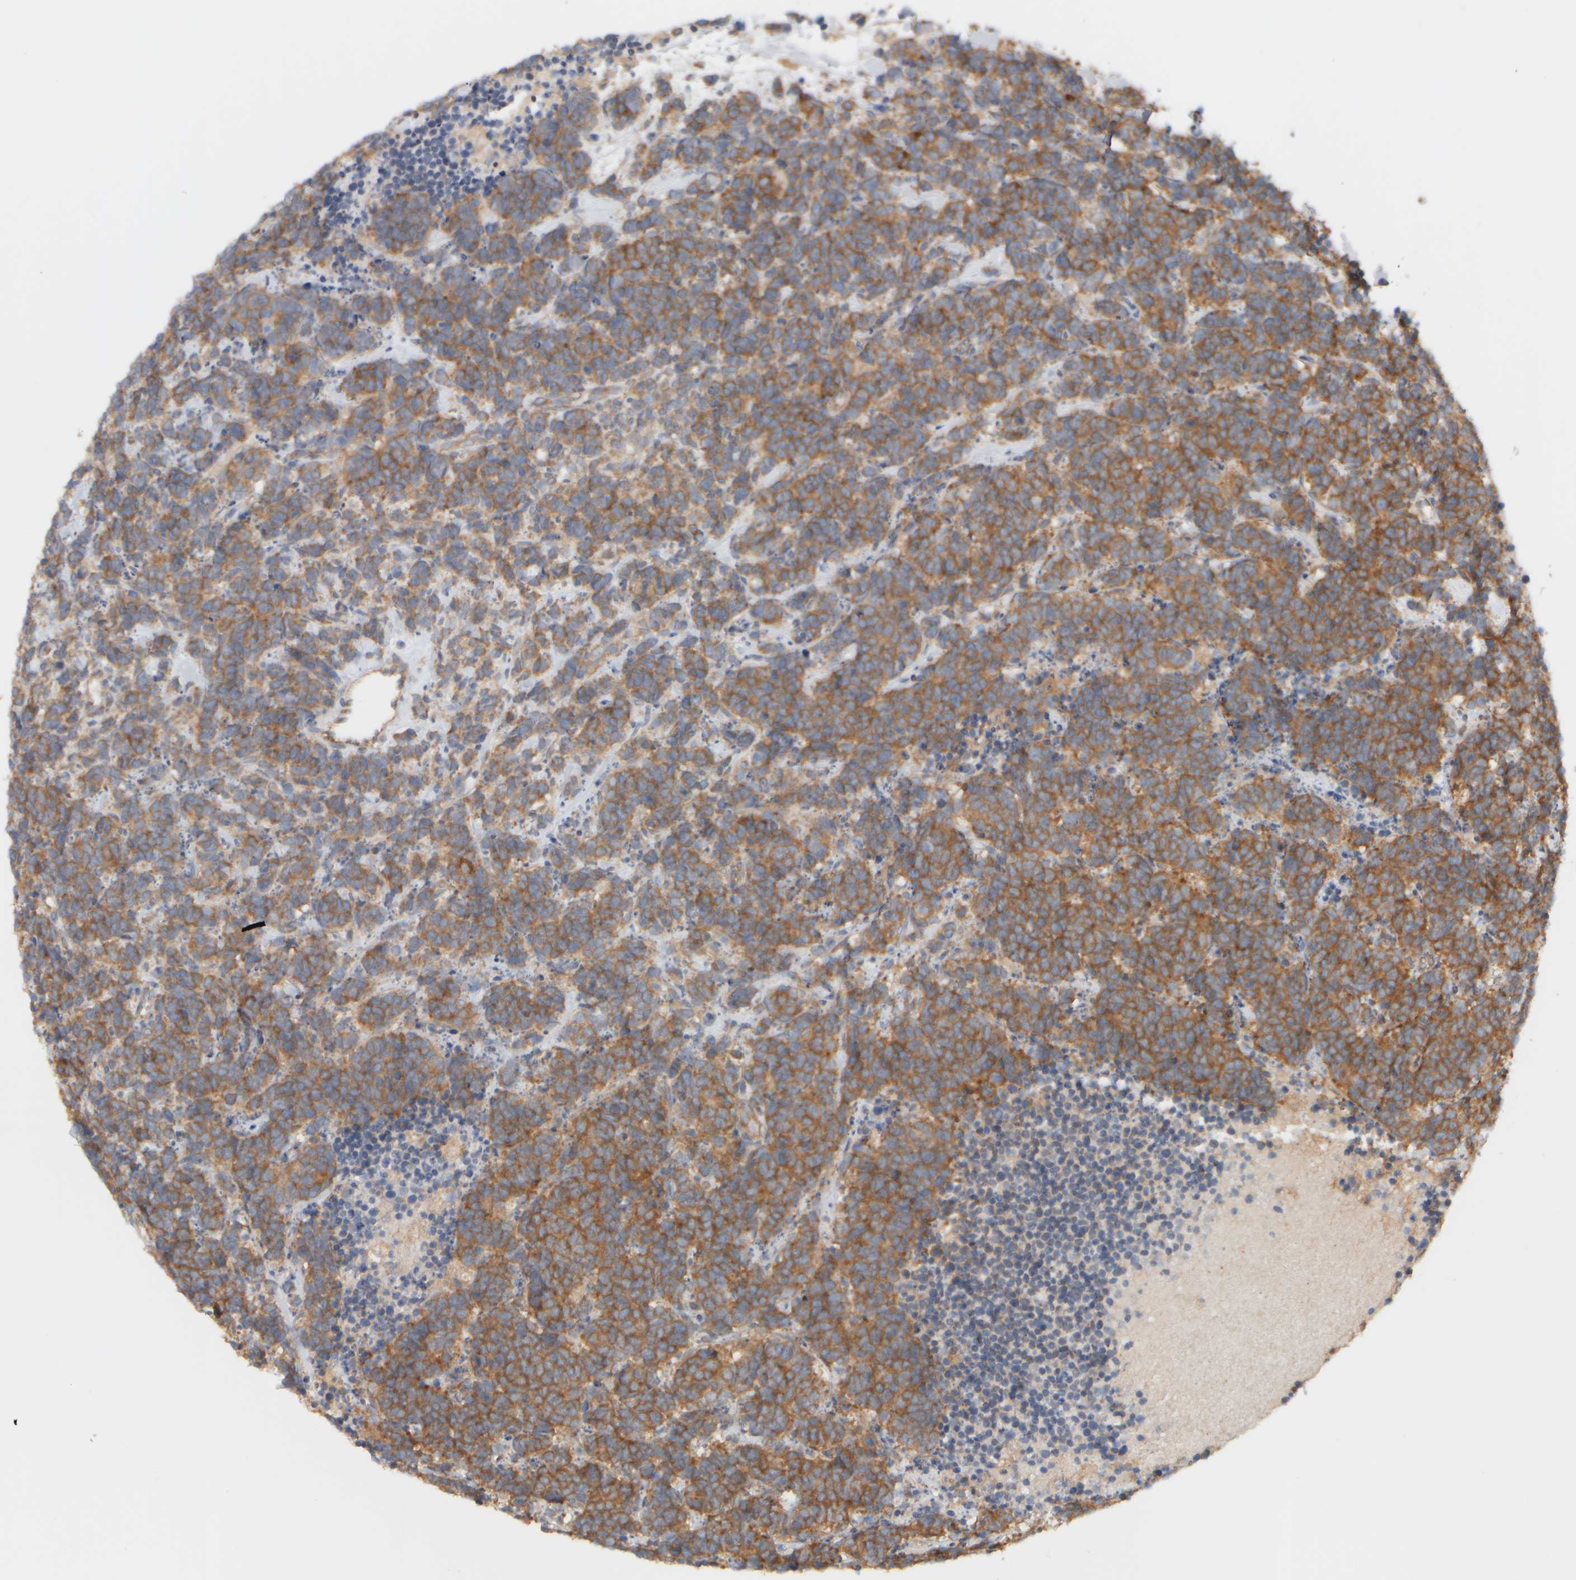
{"staining": {"intensity": "moderate", "quantity": ">75%", "location": "cytoplasmic/membranous"}, "tissue": "carcinoid", "cell_type": "Tumor cells", "image_type": "cancer", "snomed": [{"axis": "morphology", "description": "Carcinoma, NOS"}, {"axis": "morphology", "description": "Carcinoid, malignant, NOS"}, {"axis": "topography", "description": "Urinary bladder"}], "caption": "Moderate cytoplasmic/membranous protein staining is appreciated in about >75% of tumor cells in carcinoid. The protein of interest is stained brown, and the nuclei are stained in blue (DAB (3,3'-diaminobenzidine) IHC with brightfield microscopy, high magnification).", "gene": "EIF2B3", "patient": {"sex": "male", "age": 57}}